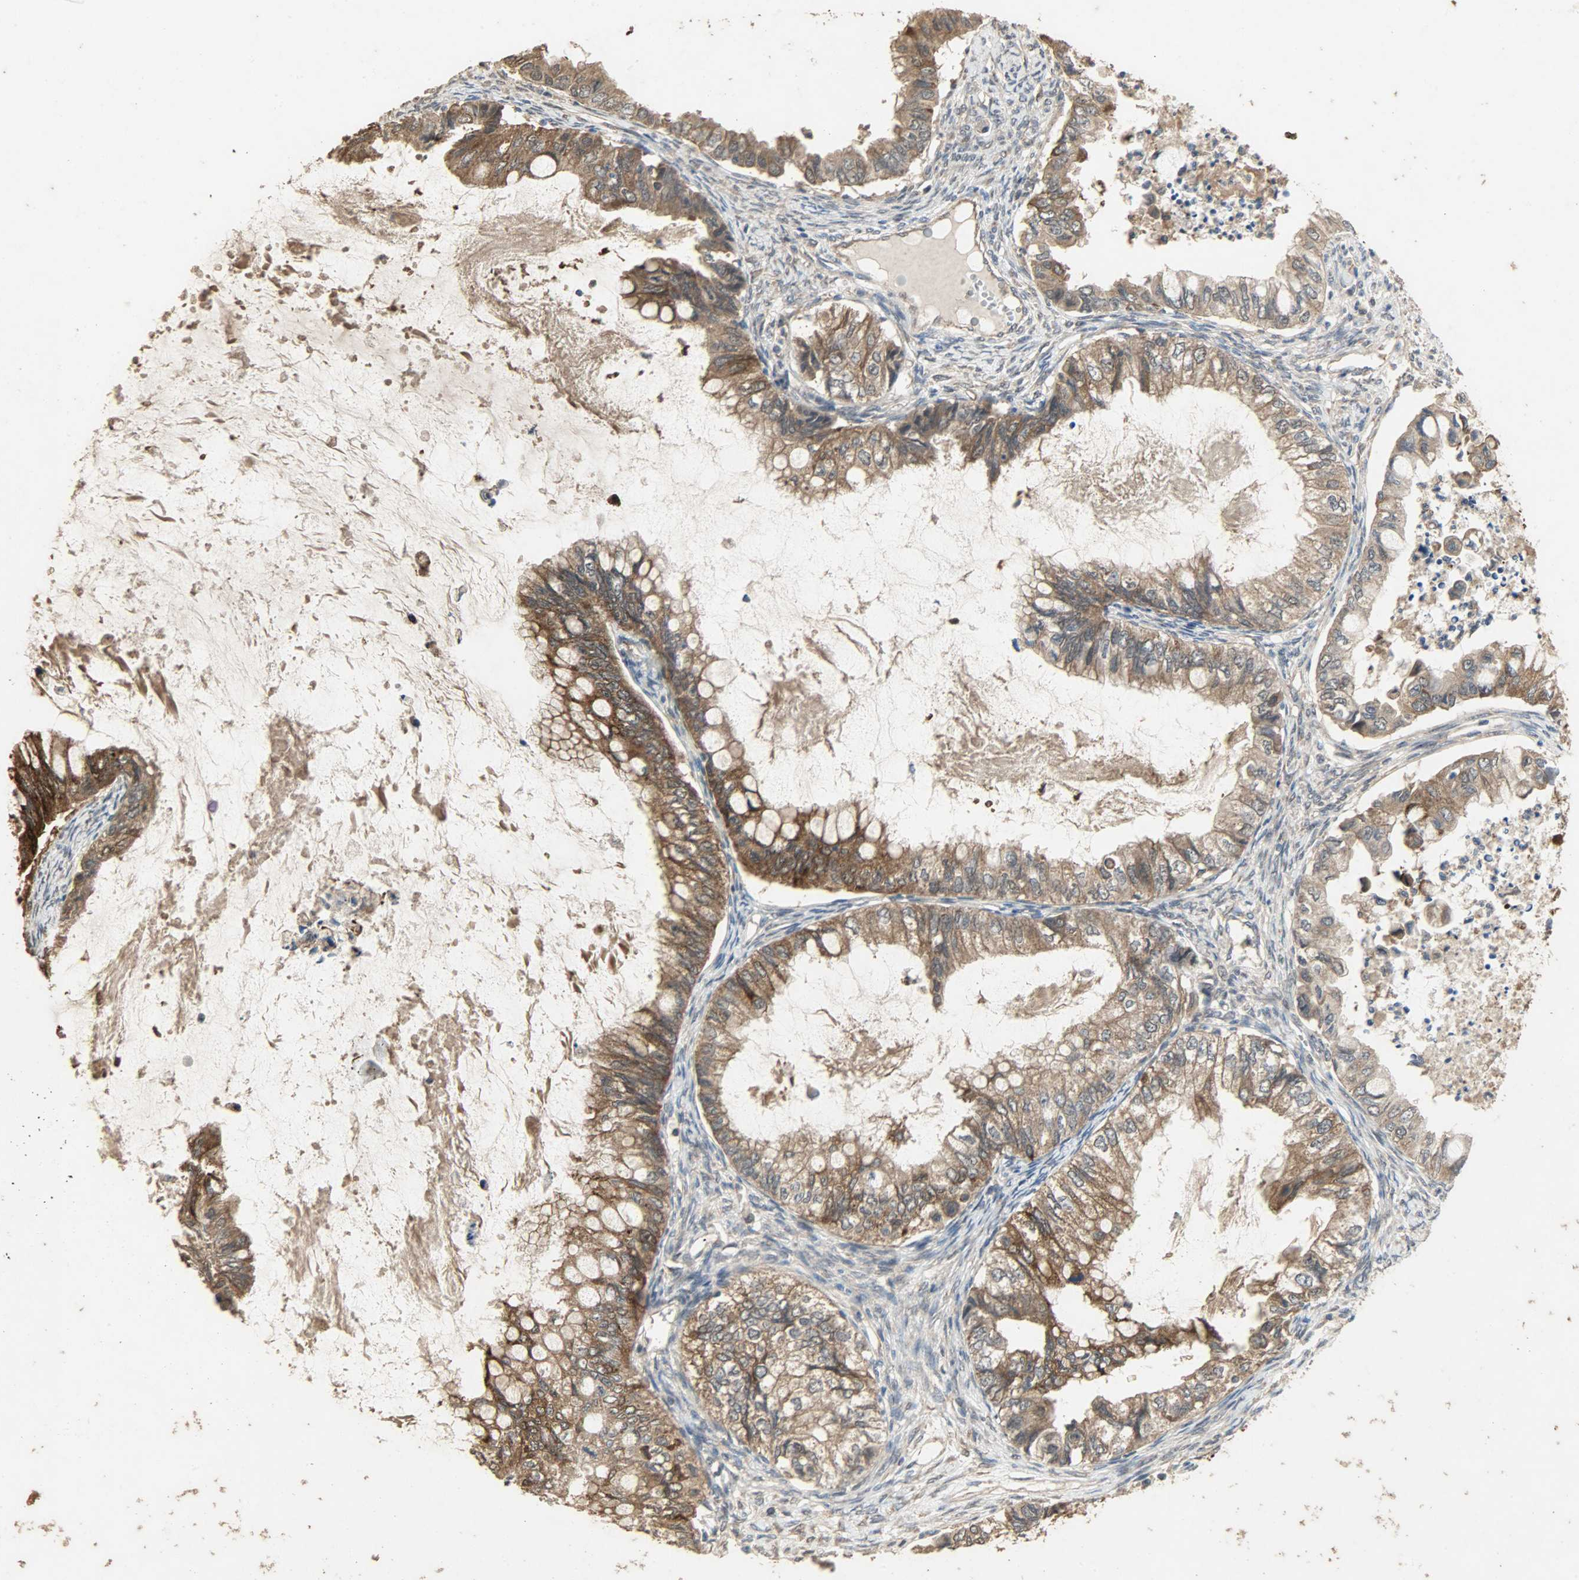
{"staining": {"intensity": "strong", "quantity": ">75%", "location": "cytoplasmic/membranous"}, "tissue": "ovarian cancer", "cell_type": "Tumor cells", "image_type": "cancer", "snomed": [{"axis": "morphology", "description": "Cystadenocarcinoma, mucinous, NOS"}, {"axis": "topography", "description": "Ovary"}], "caption": "Immunohistochemistry (IHC) (DAB (3,3'-diaminobenzidine)) staining of ovarian cancer (mucinous cystadenocarcinoma) demonstrates strong cytoplasmic/membranous protein positivity in about >75% of tumor cells.", "gene": "CDKN2C", "patient": {"sex": "female", "age": 80}}